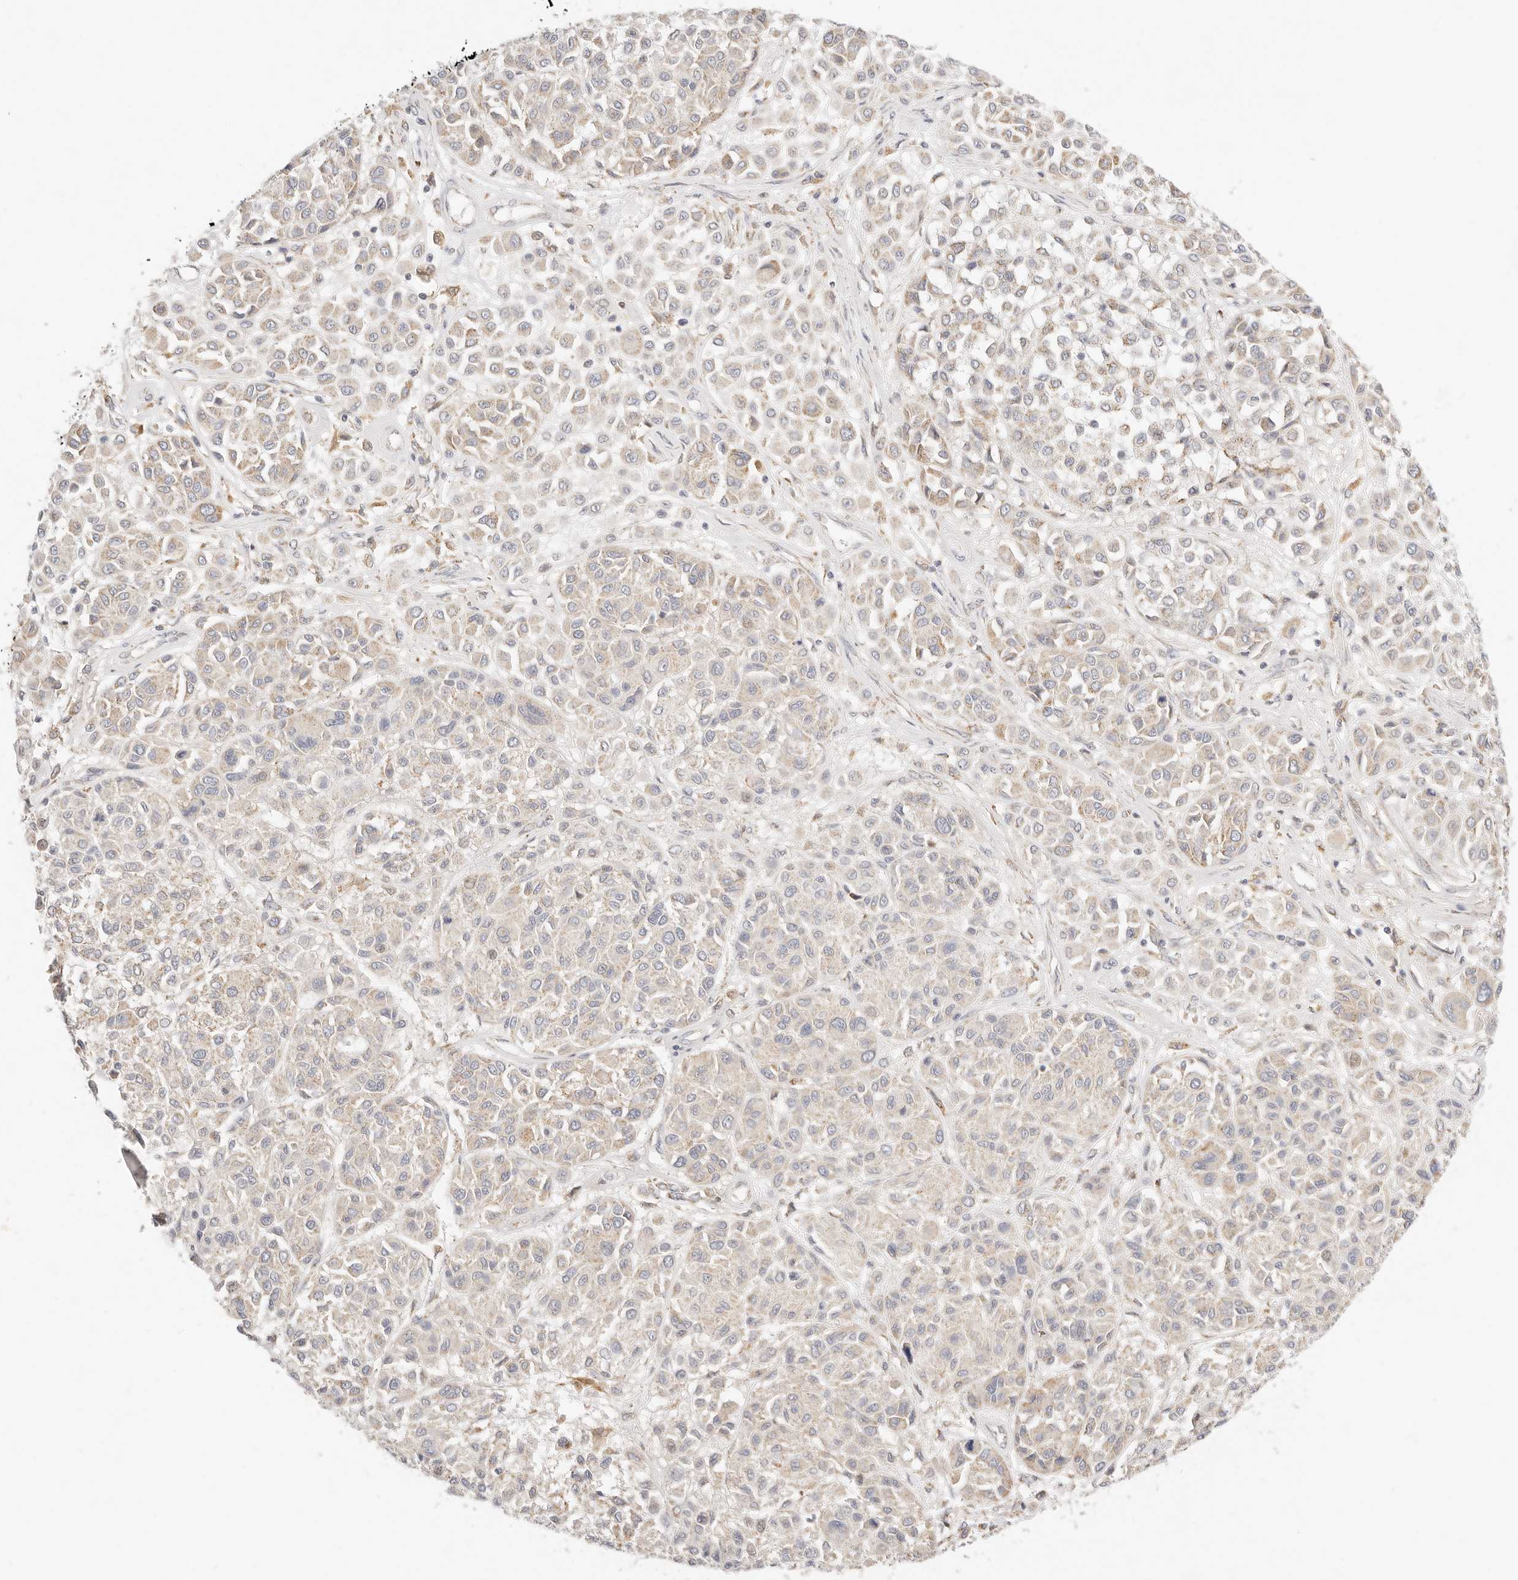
{"staining": {"intensity": "weak", "quantity": "<25%", "location": "cytoplasmic/membranous"}, "tissue": "melanoma", "cell_type": "Tumor cells", "image_type": "cancer", "snomed": [{"axis": "morphology", "description": "Malignant melanoma, Metastatic site"}, {"axis": "topography", "description": "Soft tissue"}], "caption": "Melanoma was stained to show a protein in brown. There is no significant staining in tumor cells.", "gene": "ACOX1", "patient": {"sex": "male", "age": 41}}